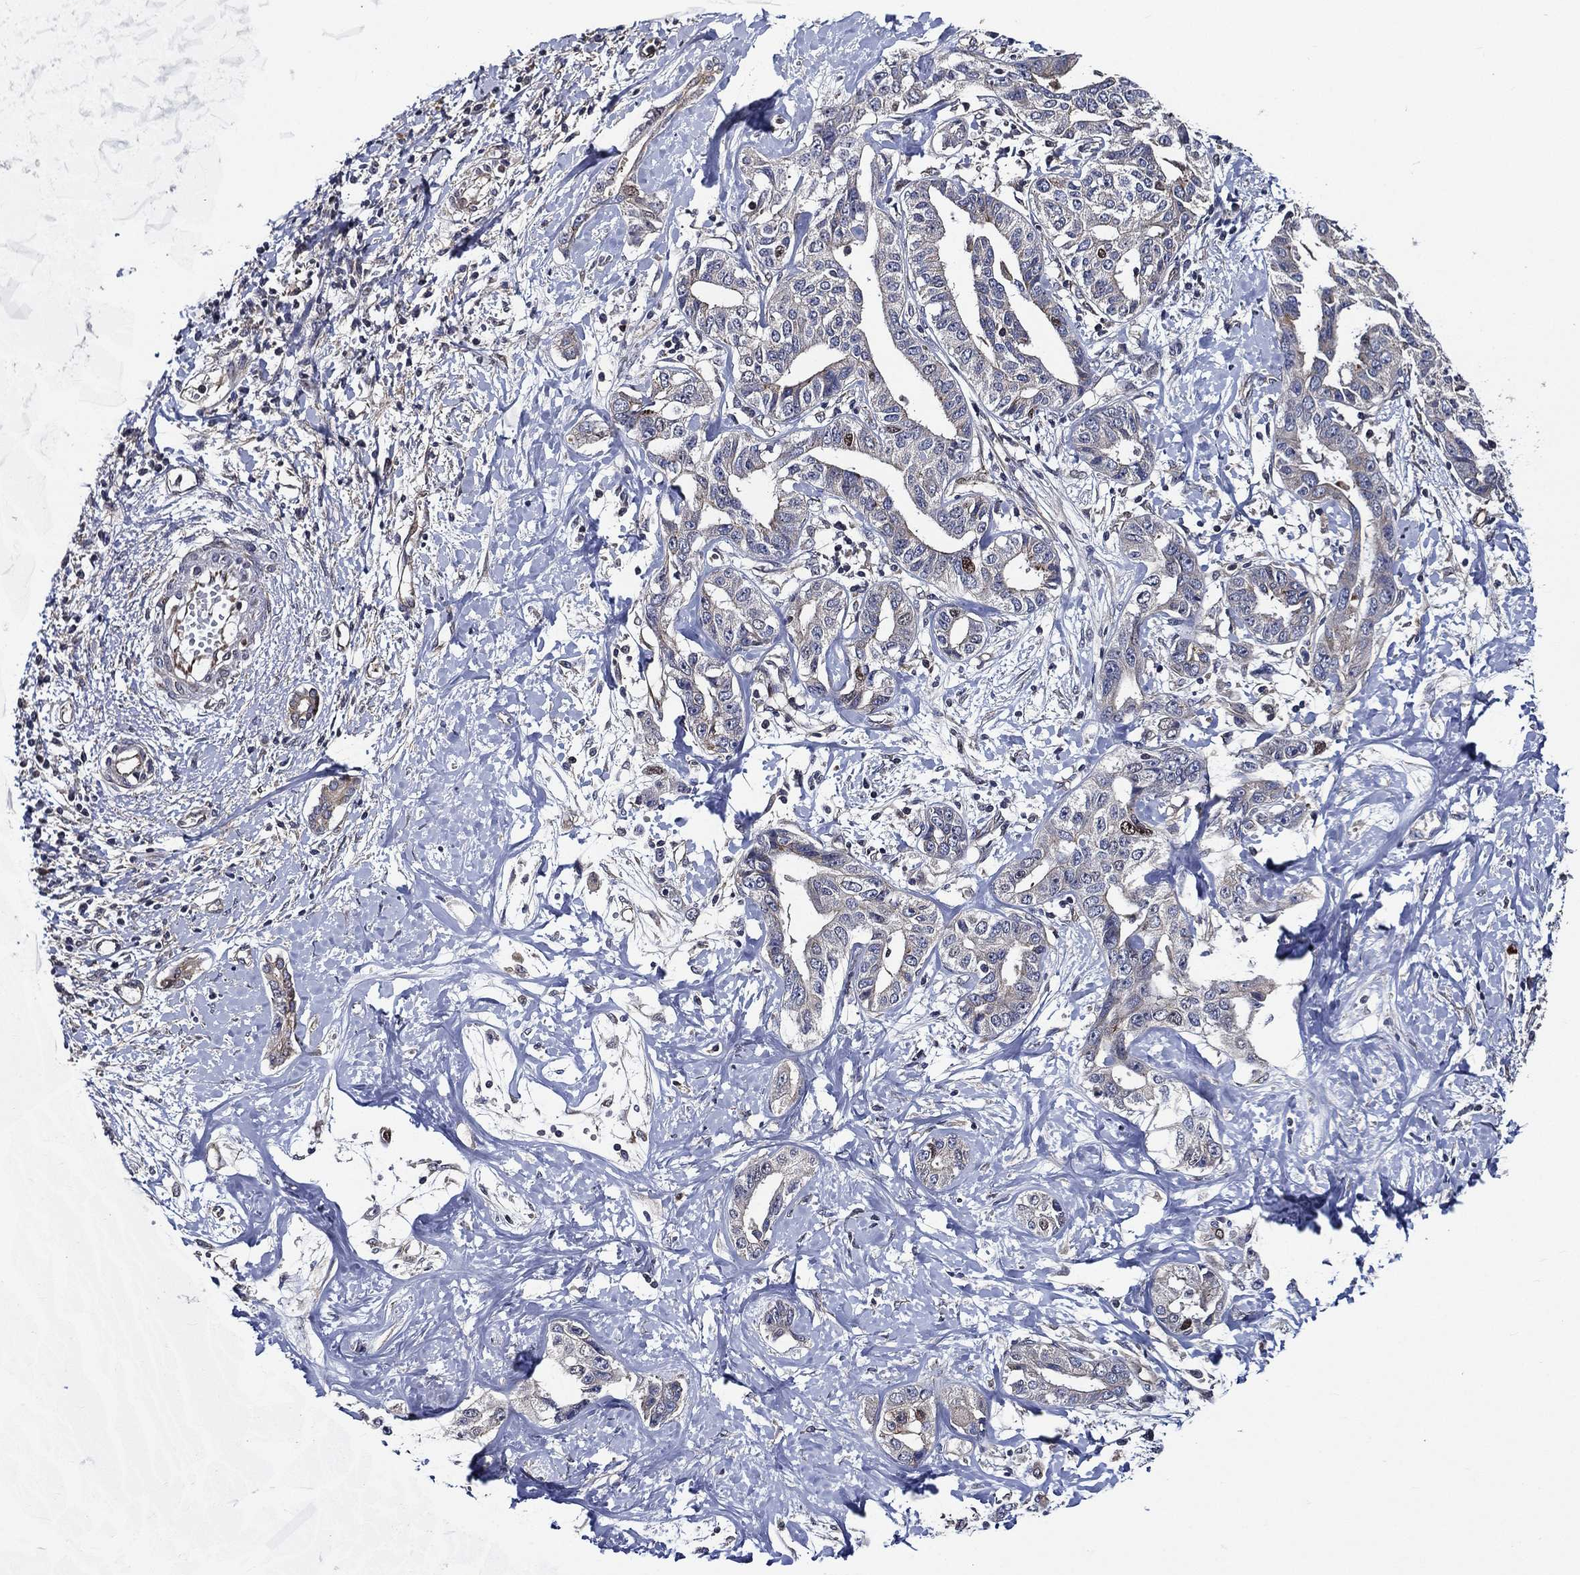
{"staining": {"intensity": "negative", "quantity": "none", "location": "none"}, "tissue": "liver cancer", "cell_type": "Tumor cells", "image_type": "cancer", "snomed": [{"axis": "morphology", "description": "Cholangiocarcinoma"}, {"axis": "topography", "description": "Liver"}], "caption": "Liver cancer was stained to show a protein in brown. There is no significant positivity in tumor cells. (DAB IHC visualized using brightfield microscopy, high magnification).", "gene": "KIF20B", "patient": {"sex": "male", "age": 59}}